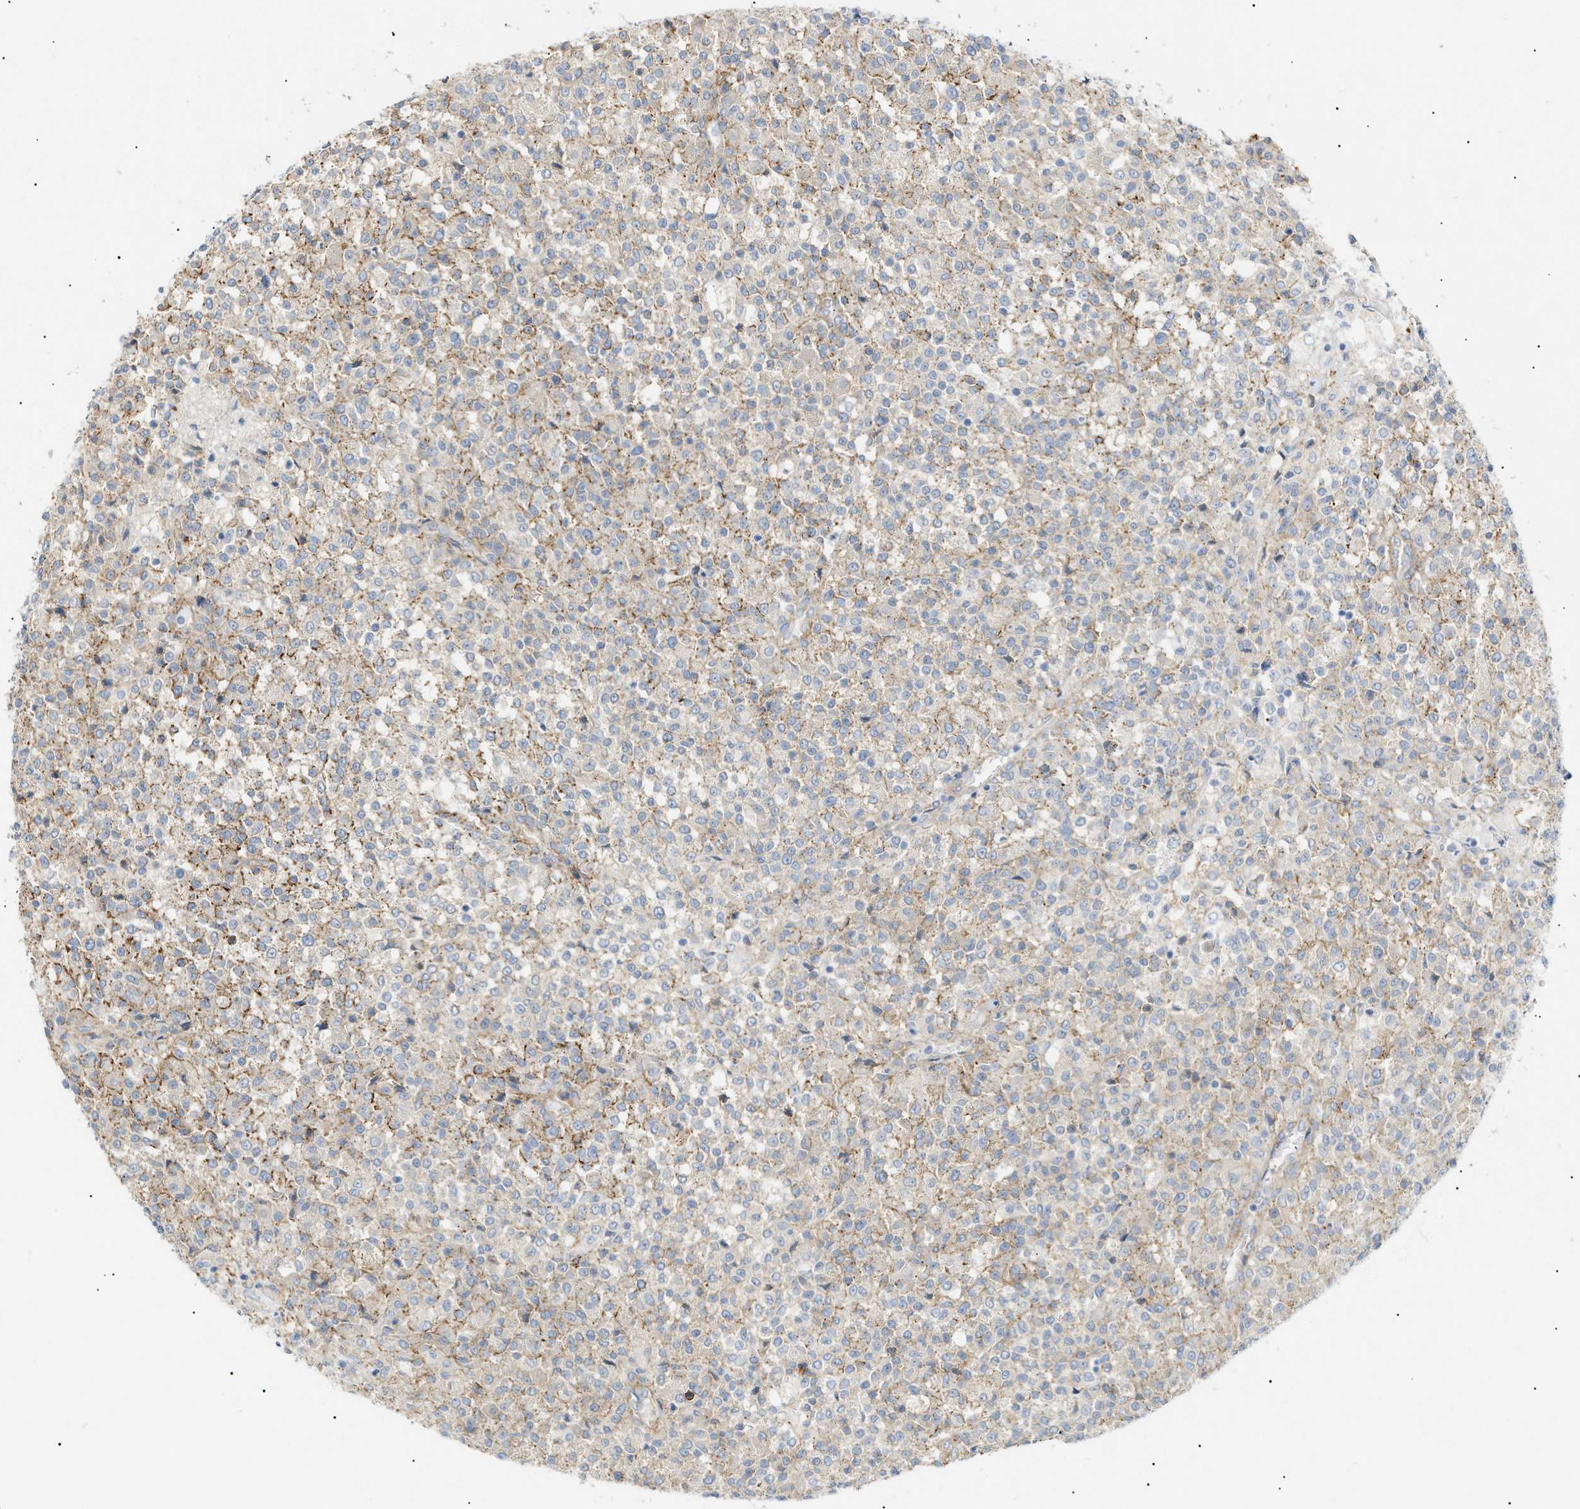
{"staining": {"intensity": "weak", "quantity": "25%-75%", "location": "cytoplasmic/membranous"}, "tissue": "testis cancer", "cell_type": "Tumor cells", "image_type": "cancer", "snomed": [{"axis": "morphology", "description": "Seminoma, NOS"}, {"axis": "topography", "description": "Testis"}], "caption": "Protein expression by immunohistochemistry exhibits weak cytoplasmic/membranous positivity in about 25%-75% of tumor cells in seminoma (testis).", "gene": "ZFHX2", "patient": {"sex": "male", "age": 59}}